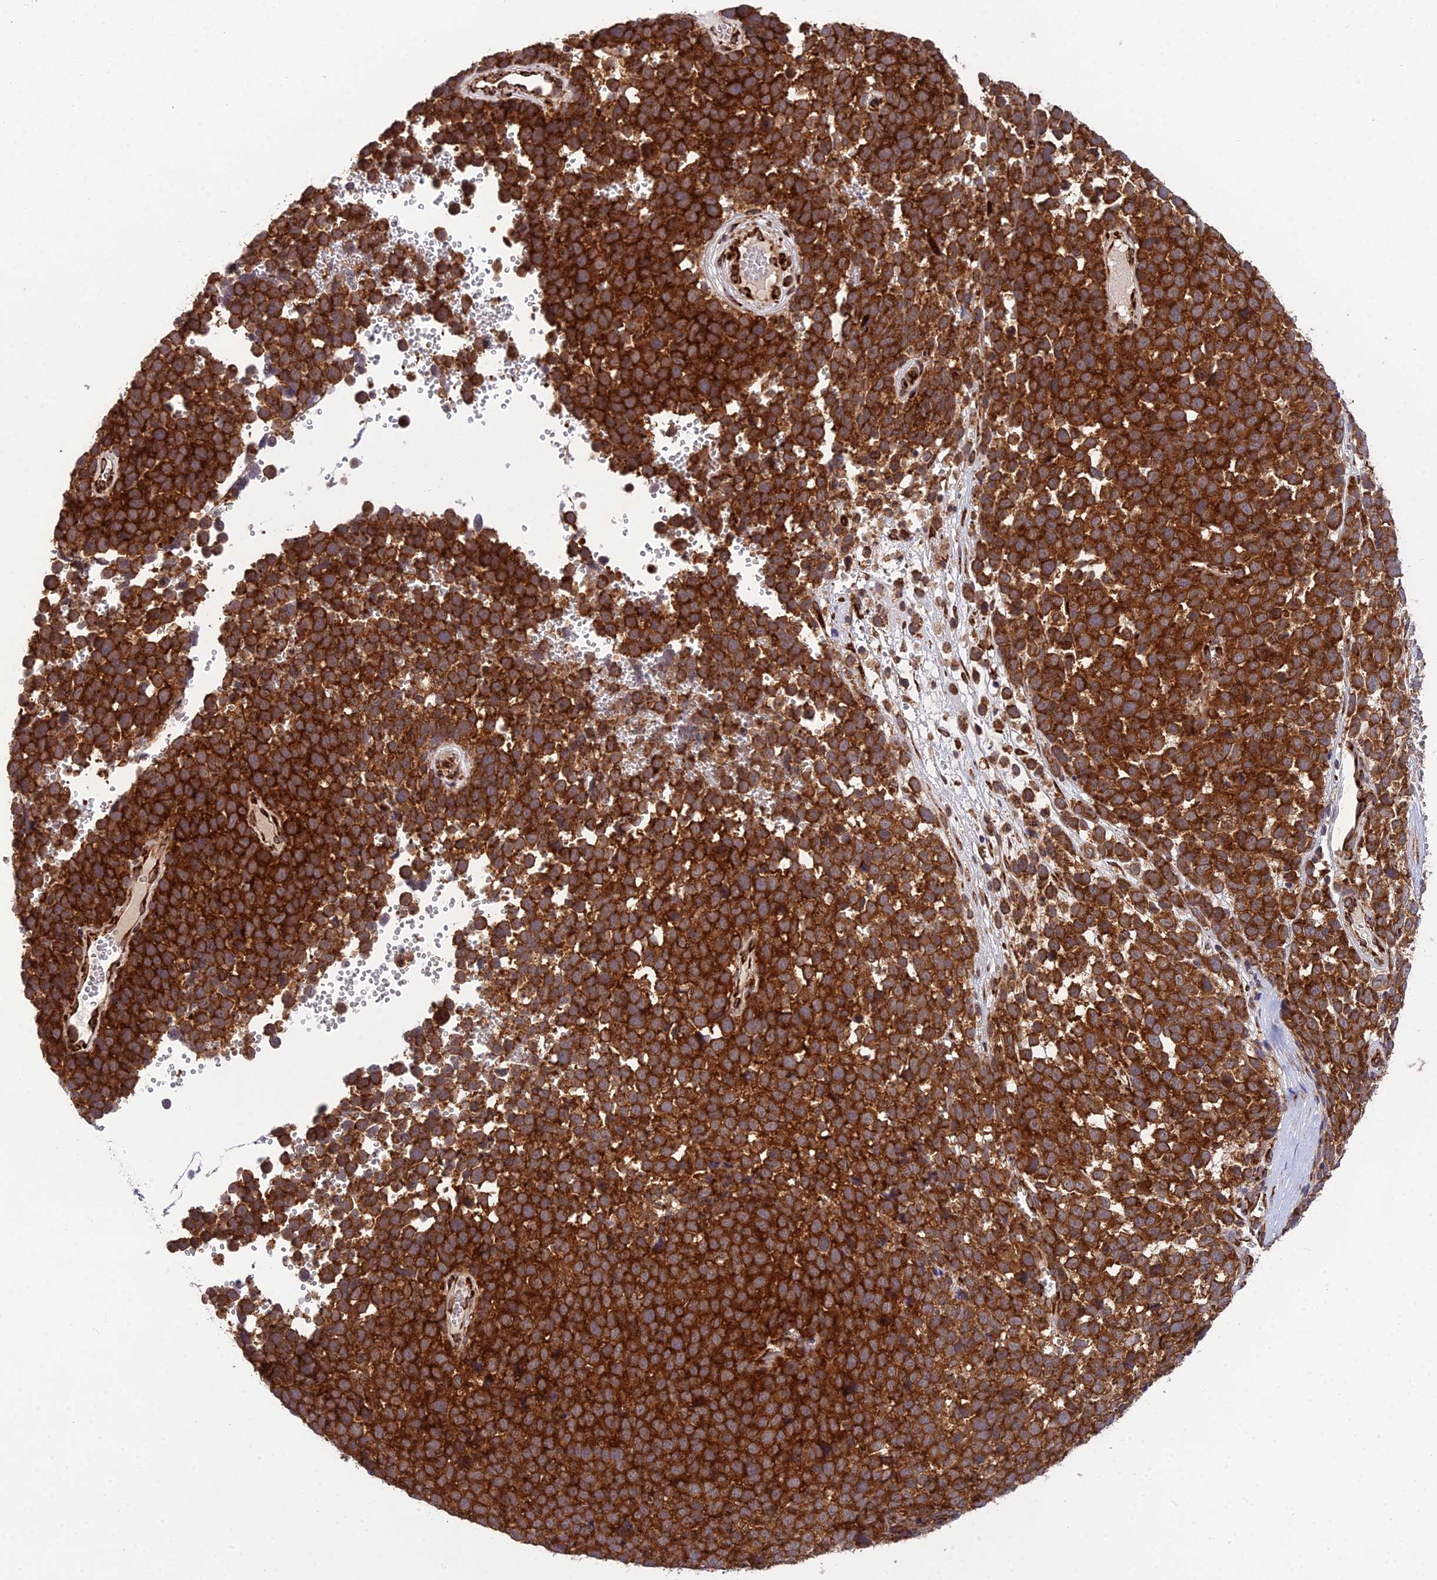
{"staining": {"intensity": "strong", "quantity": ">75%", "location": "cytoplasmic/membranous"}, "tissue": "melanoma", "cell_type": "Tumor cells", "image_type": "cancer", "snomed": [{"axis": "morphology", "description": "Malignant melanoma, NOS"}, {"axis": "topography", "description": "Nose, NOS"}], "caption": "Protein analysis of malignant melanoma tissue reveals strong cytoplasmic/membranous expression in about >75% of tumor cells.", "gene": "DHCR7", "patient": {"sex": "female", "age": 48}}